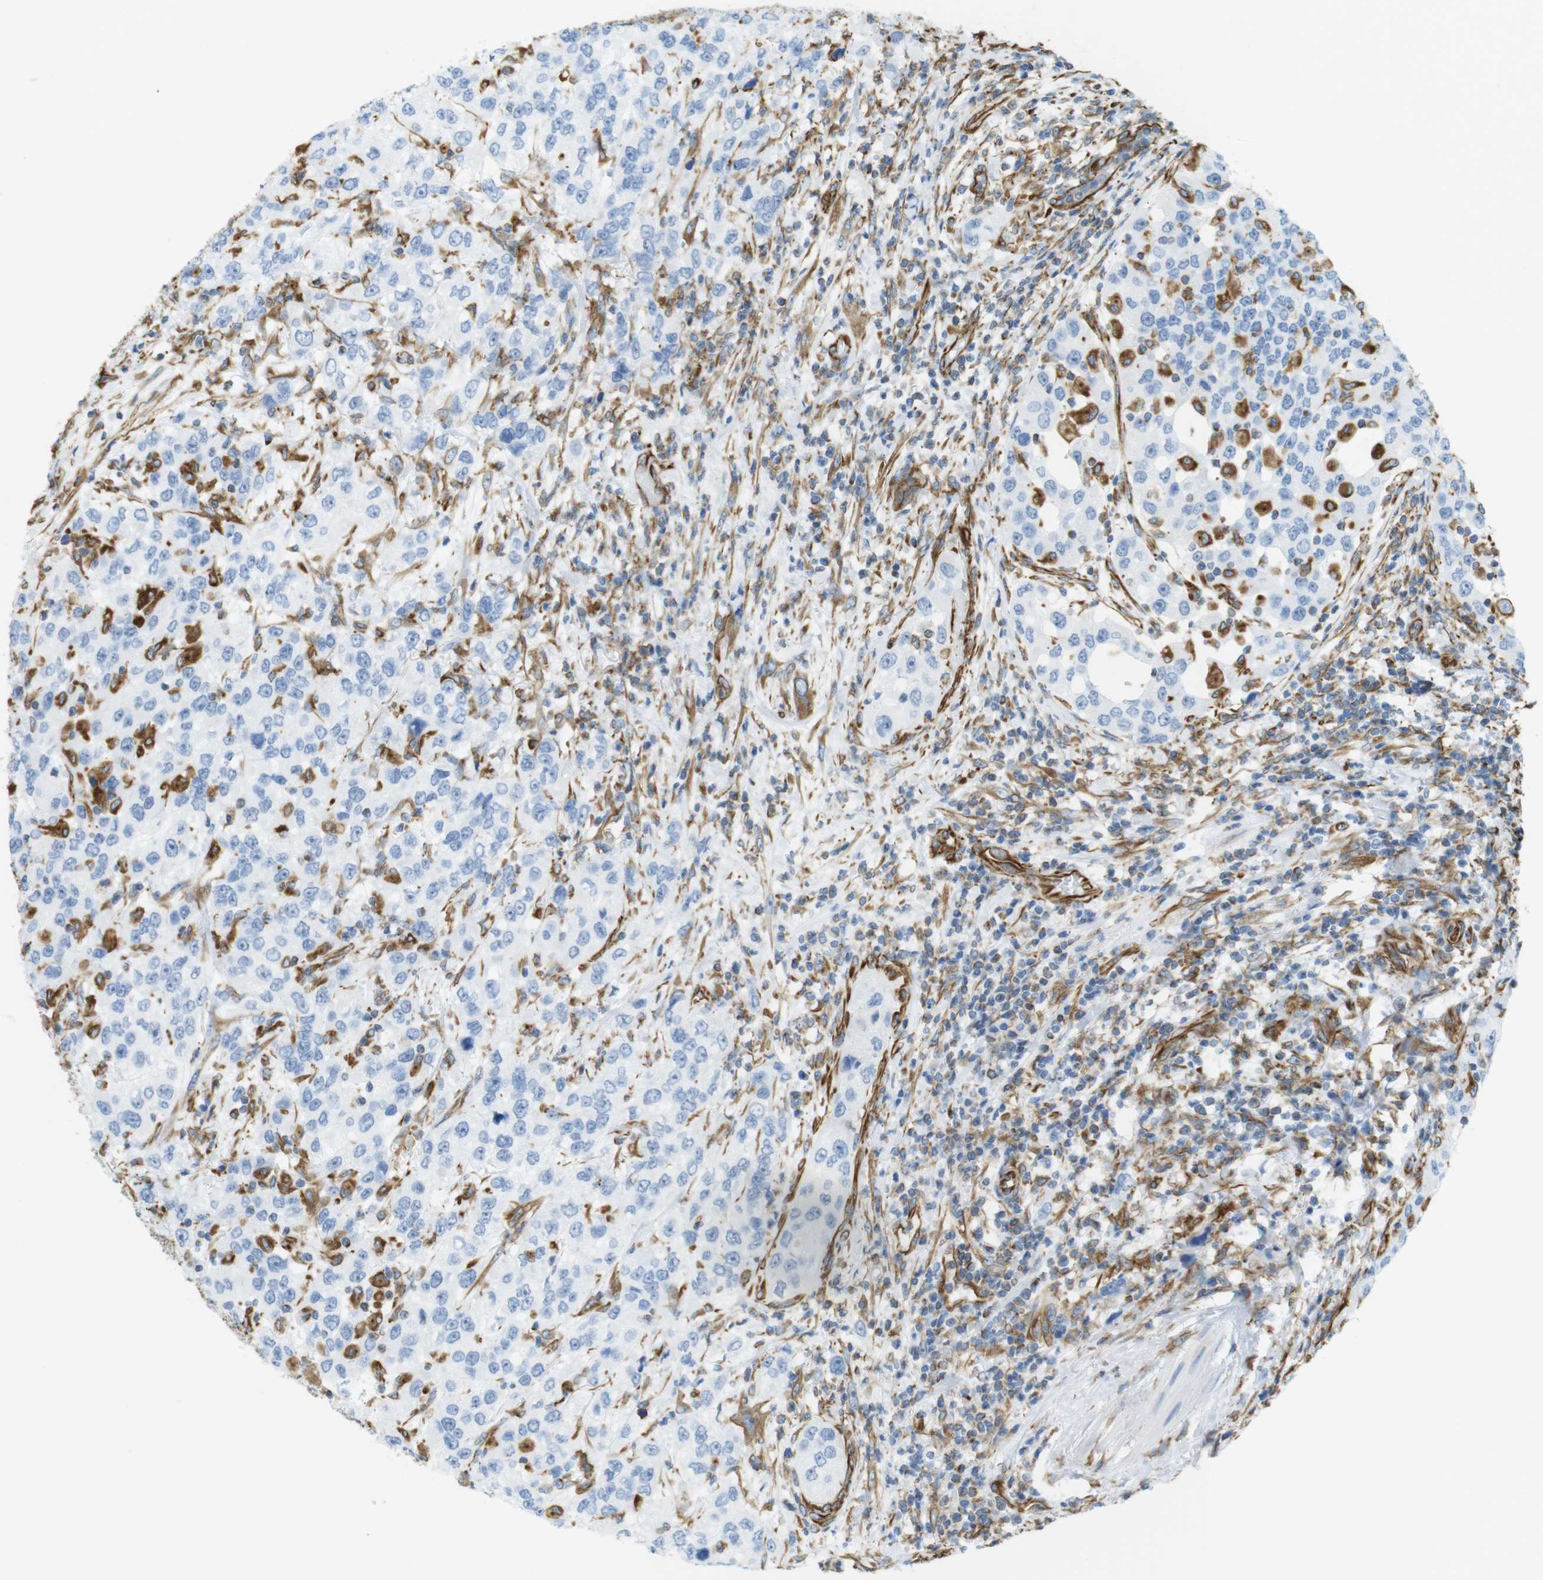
{"staining": {"intensity": "negative", "quantity": "none", "location": "none"}, "tissue": "urothelial cancer", "cell_type": "Tumor cells", "image_type": "cancer", "snomed": [{"axis": "morphology", "description": "Urothelial carcinoma, High grade"}, {"axis": "topography", "description": "Urinary bladder"}], "caption": "Tumor cells show no significant protein staining in high-grade urothelial carcinoma.", "gene": "MS4A10", "patient": {"sex": "female", "age": 80}}